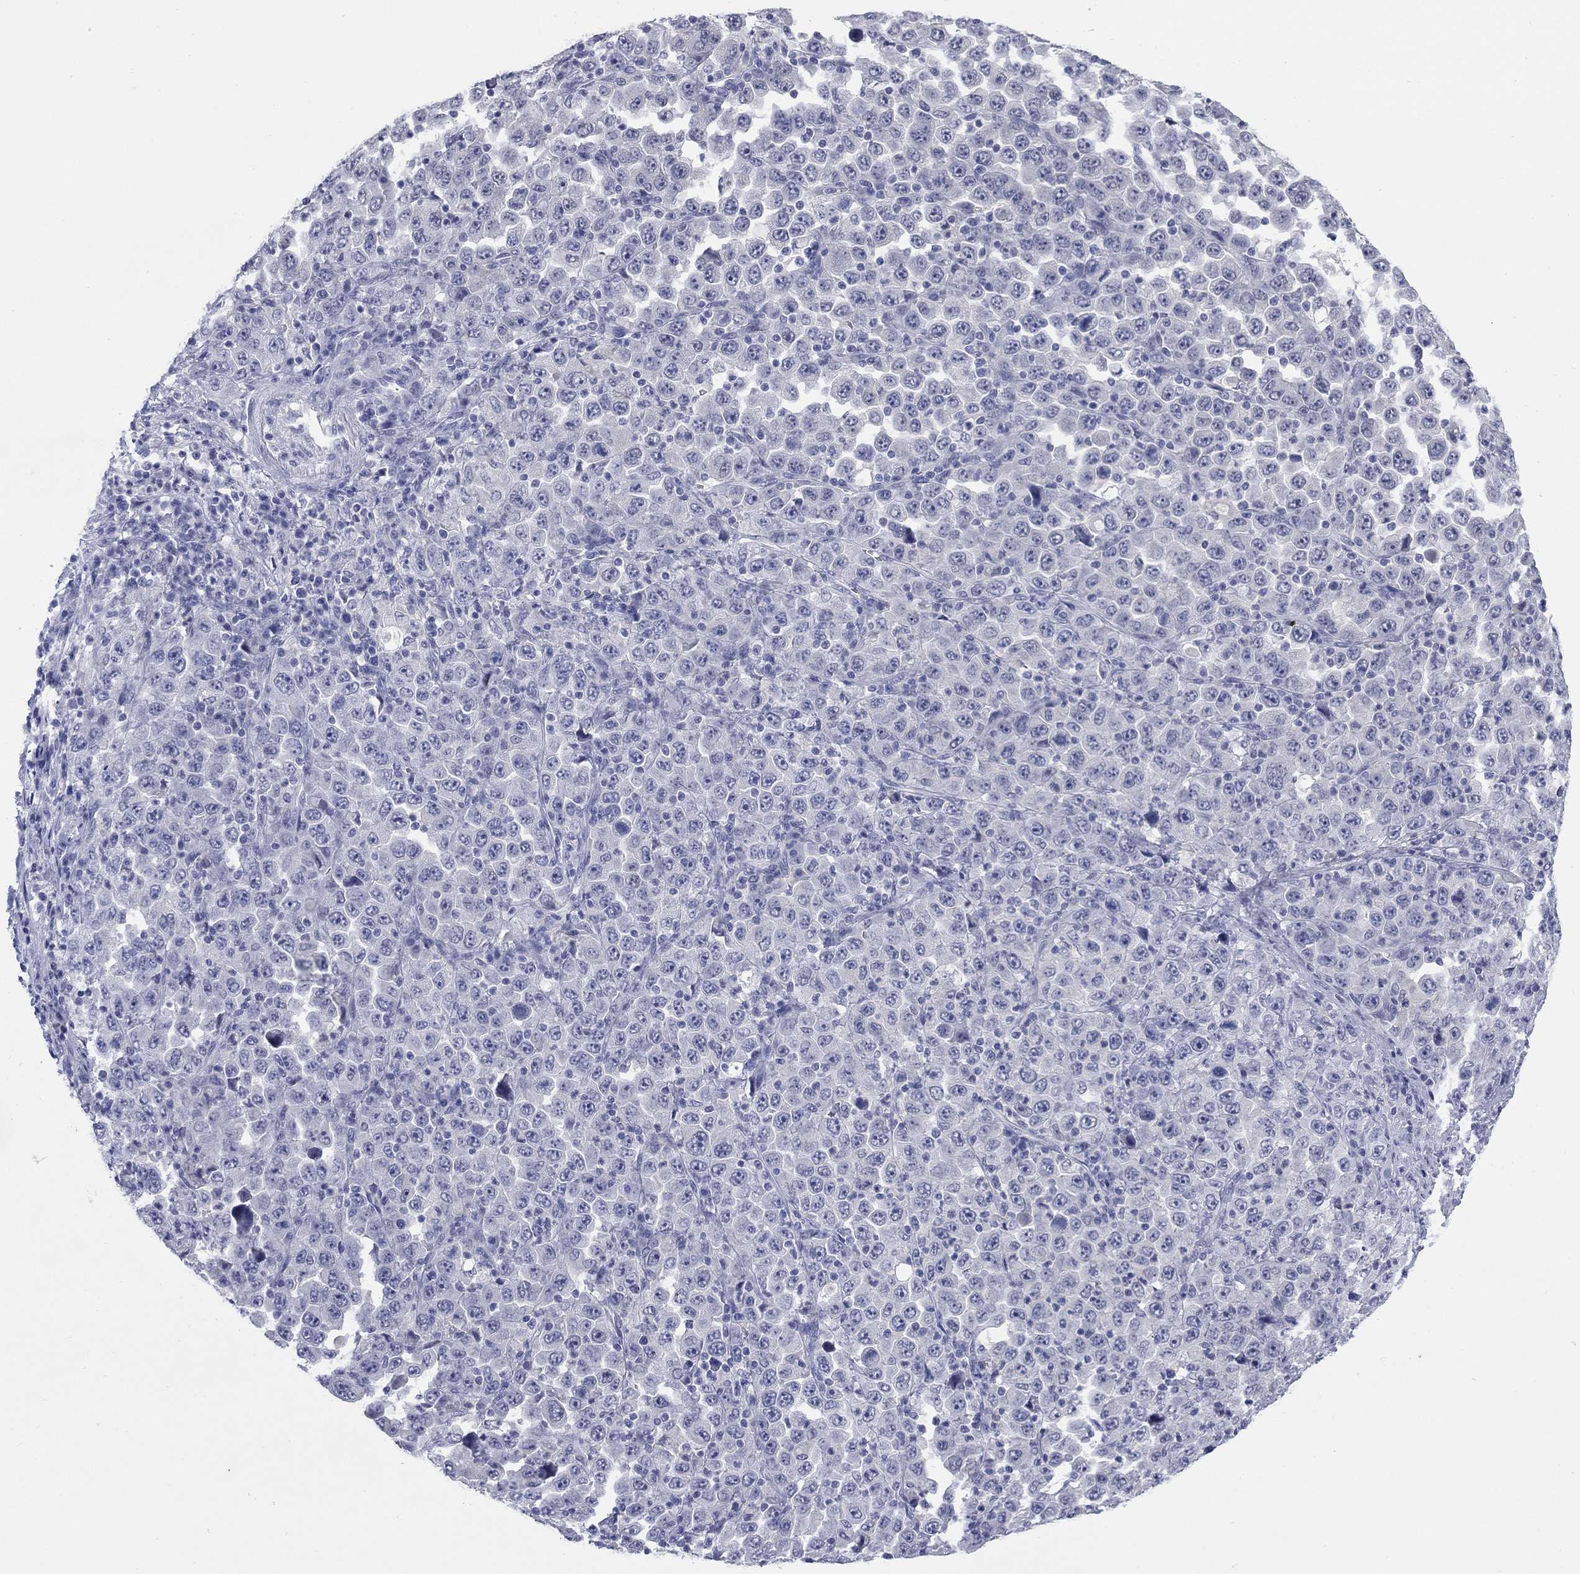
{"staining": {"intensity": "negative", "quantity": "none", "location": "none"}, "tissue": "stomach cancer", "cell_type": "Tumor cells", "image_type": "cancer", "snomed": [{"axis": "morphology", "description": "Normal tissue, NOS"}, {"axis": "morphology", "description": "Adenocarcinoma, NOS"}, {"axis": "topography", "description": "Stomach, upper"}, {"axis": "topography", "description": "Stomach"}], "caption": "Immunohistochemistry histopathology image of neoplastic tissue: stomach cancer (adenocarcinoma) stained with DAB (3,3'-diaminobenzidine) exhibits no significant protein positivity in tumor cells.", "gene": "ATP6V1G2", "patient": {"sex": "male", "age": 59}}